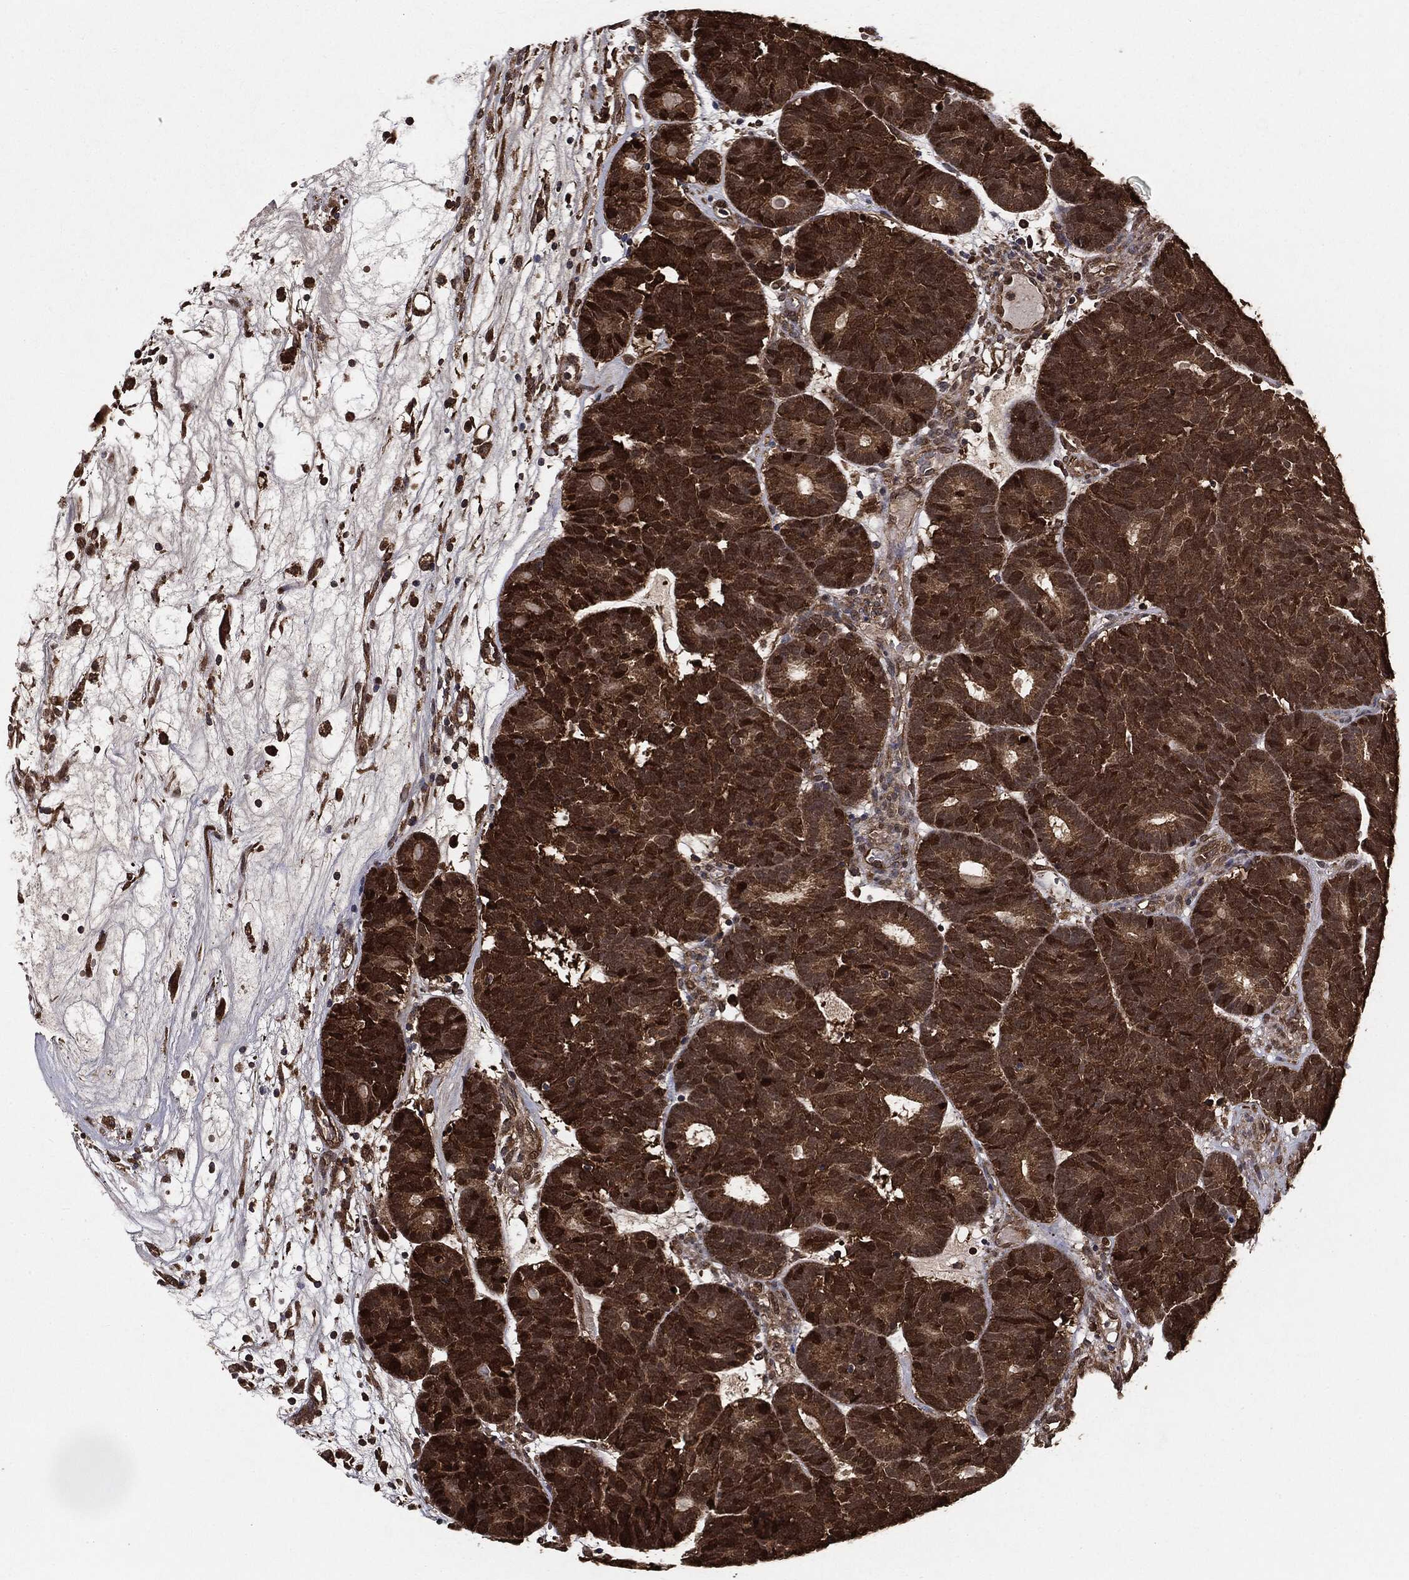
{"staining": {"intensity": "strong", "quantity": ">75%", "location": "cytoplasmic/membranous"}, "tissue": "head and neck cancer", "cell_type": "Tumor cells", "image_type": "cancer", "snomed": [{"axis": "morphology", "description": "Adenocarcinoma, NOS"}, {"axis": "topography", "description": "Head-Neck"}], "caption": "Head and neck cancer (adenocarcinoma) was stained to show a protein in brown. There is high levels of strong cytoplasmic/membranous expression in approximately >75% of tumor cells. (Brightfield microscopy of DAB IHC at high magnification).", "gene": "NME1", "patient": {"sex": "female", "age": 81}}